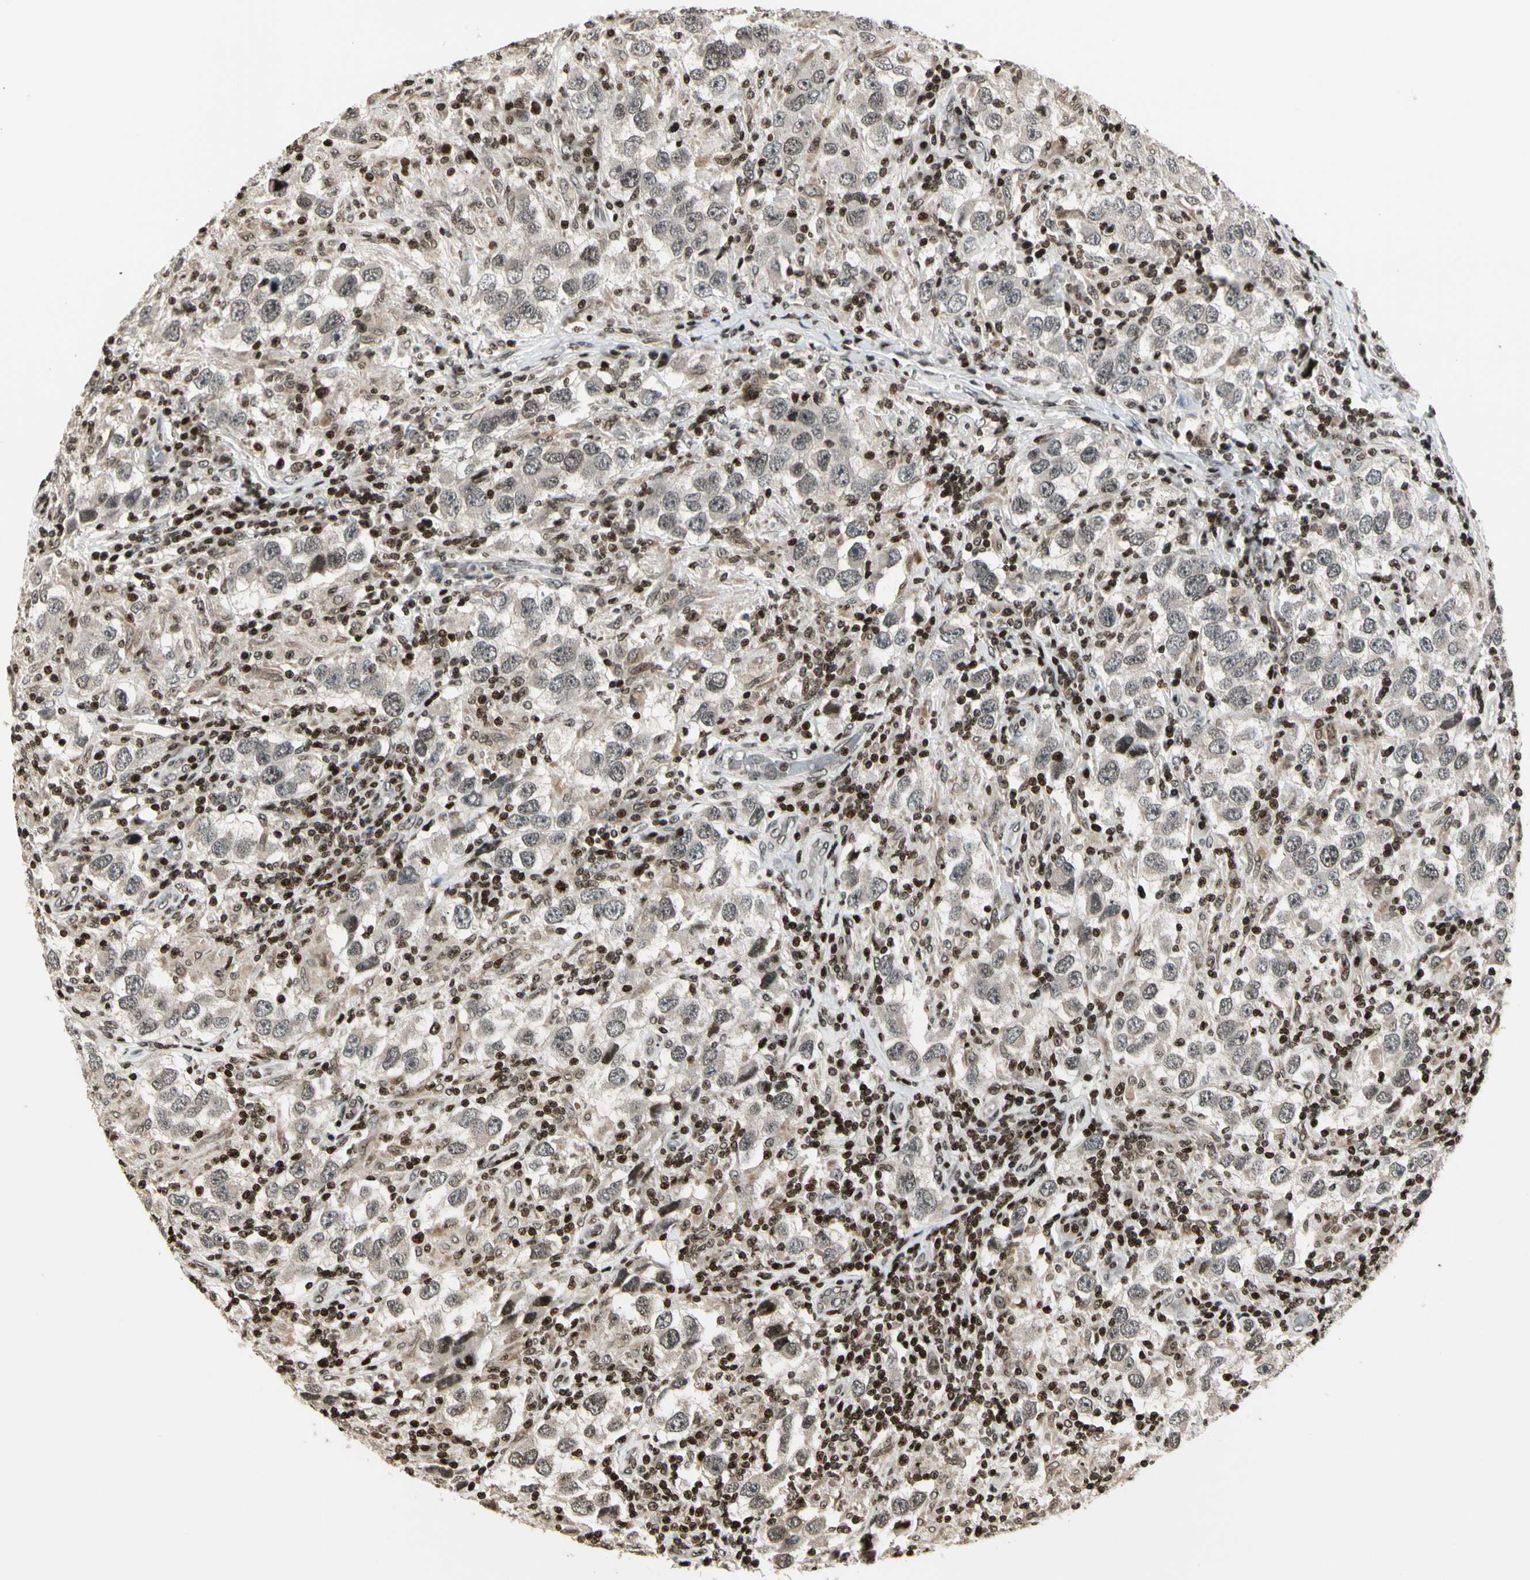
{"staining": {"intensity": "weak", "quantity": "25%-75%", "location": "cytoplasmic/membranous,nuclear"}, "tissue": "testis cancer", "cell_type": "Tumor cells", "image_type": "cancer", "snomed": [{"axis": "morphology", "description": "Carcinoma, Embryonal, NOS"}, {"axis": "topography", "description": "Testis"}], "caption": "Protein expression analysis of human testis cancer reveals weak cytoplasmic/membranous and nuclear expression in approximately 25%-75% of tumor cells.", "gene": "TSHZ3", "patient": {"sex": "male", "age": 21}}